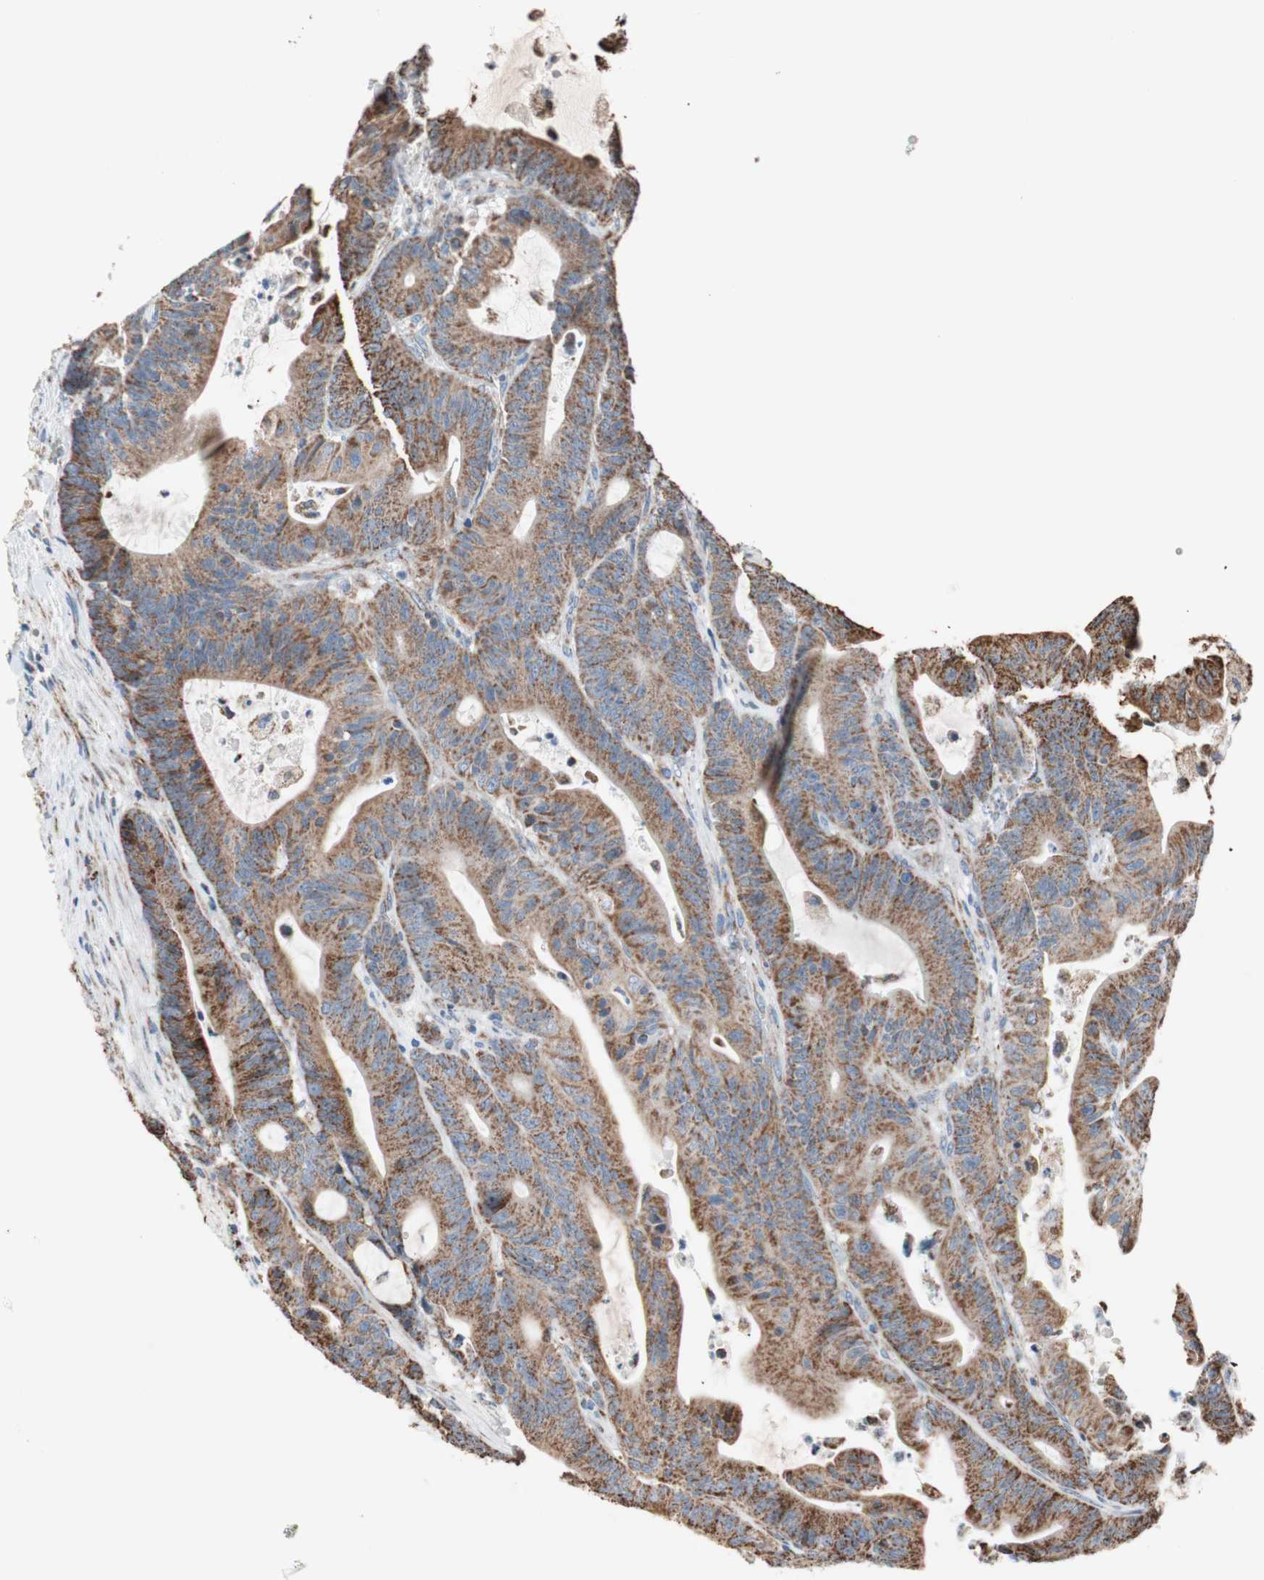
{"staining": {"intensity": "strong", "quantity": ">75%", "location": "cytoplasmic/membranous"}, "tissue": "colorectal cancer", "cell_type": "Tumor cells", "image_type": "cancer", "snomed": [{"axis": "morphology", "description": "Adenocarcinoma, NOS"}, {"axis": "topography", "description": "Colon"}], "caption": "Protein analysis of colorectal adenocarcinoma tissue reveals strong cytoplasmic/membranous positivity in about >75% of tumor cells.", "gene": "PCSK4", "patient": {"sex": "female", "age": 84}}